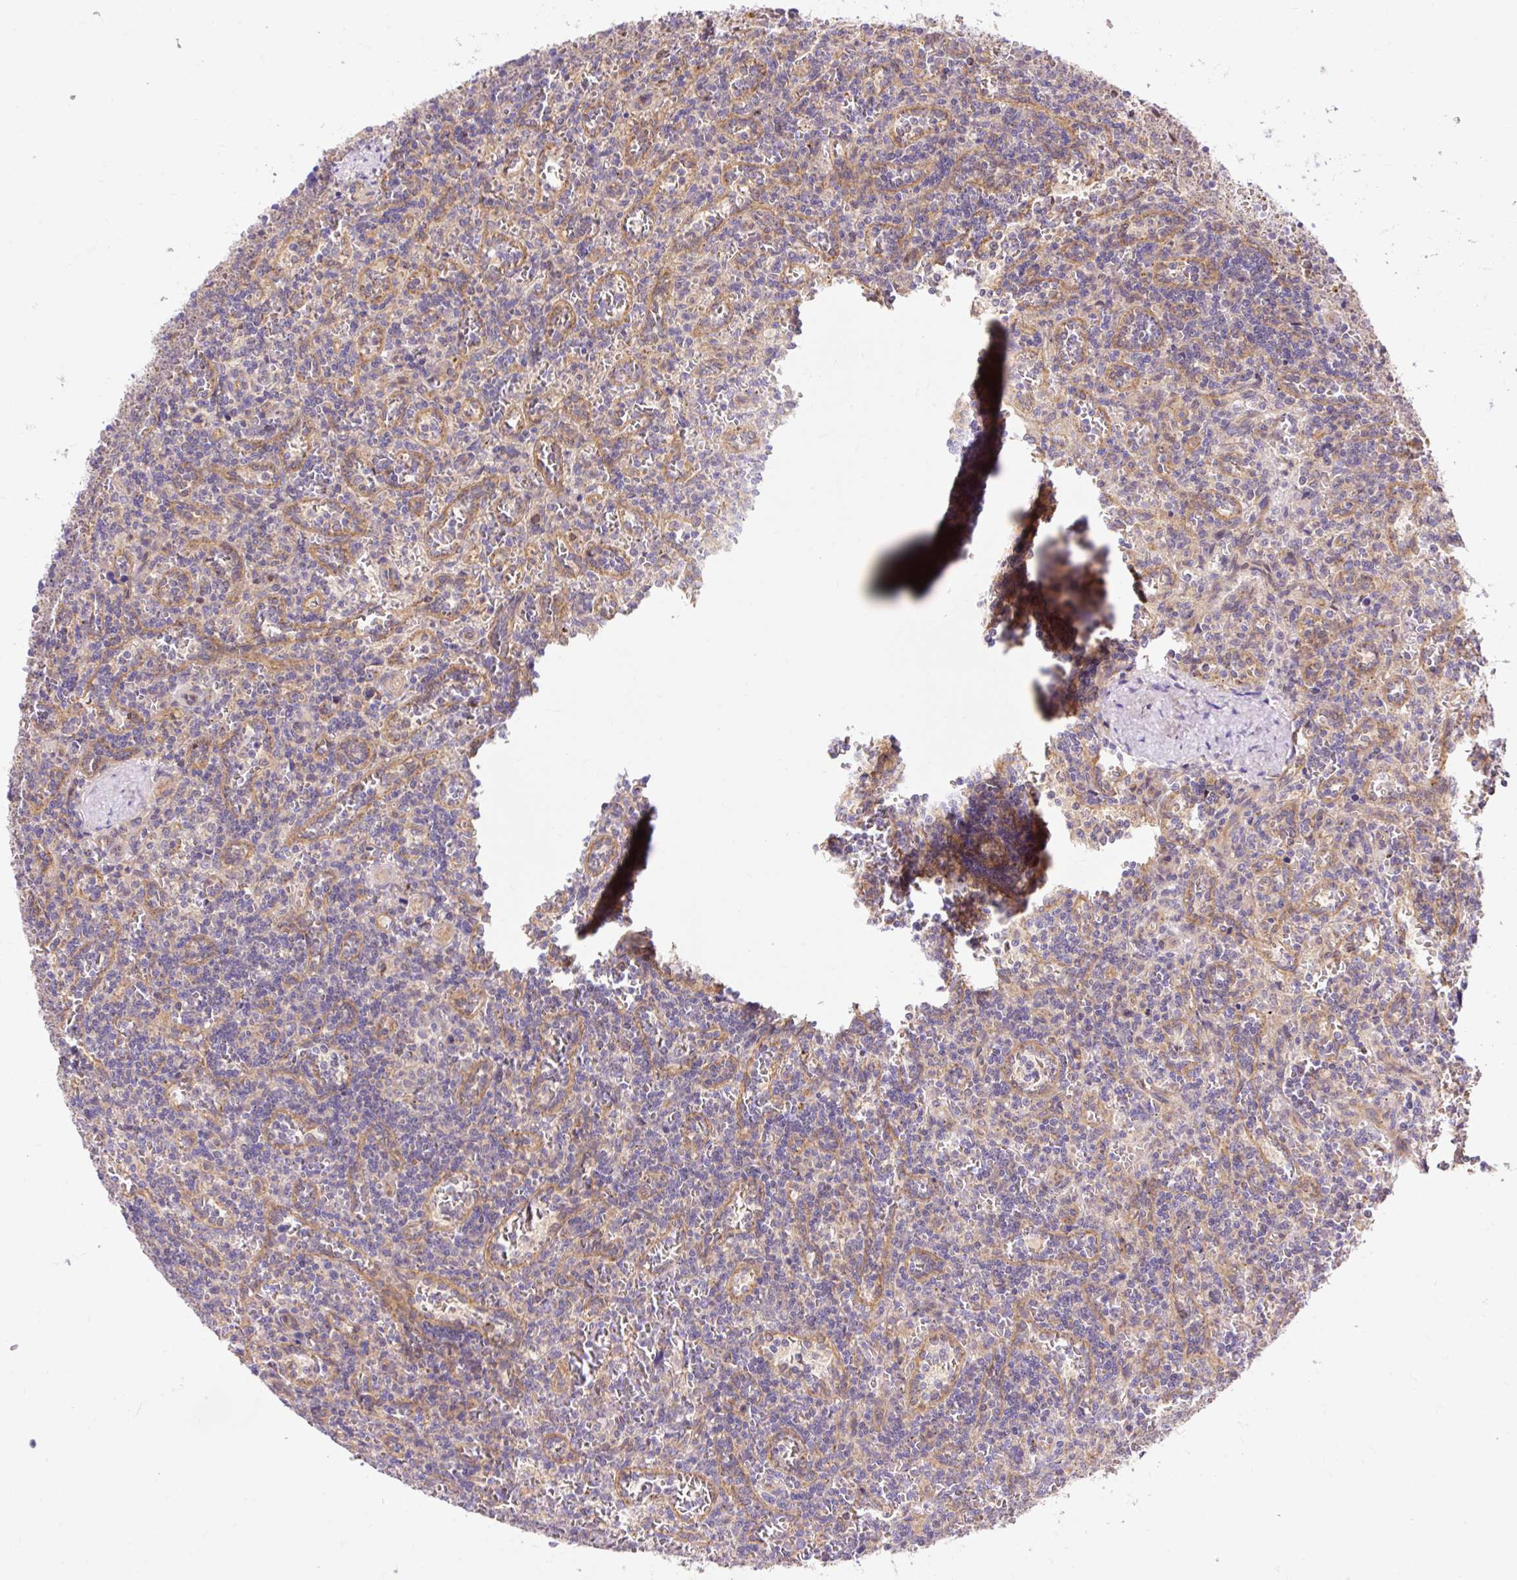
{"staining": {"intensity": "negative", "quantity": "none", "location": "none"}, "tissue": "lymphoma", "cell_type": "Tumor cells", "image_type": "cancer", "snomed": [{"axis": "morphology", "description": "Malignant lymphoma, non-Hodgkin's type, Low grade"}, {"axis": "topography", "description": "Spleen"}], "caption": "Histopathology image shows no significant protein expression in tumor cells of low-grade malignant lymphoma, non-Hodgkin's type.", "gene": "TRIAP1", "patient": {"sex": "male", "age": 73}}